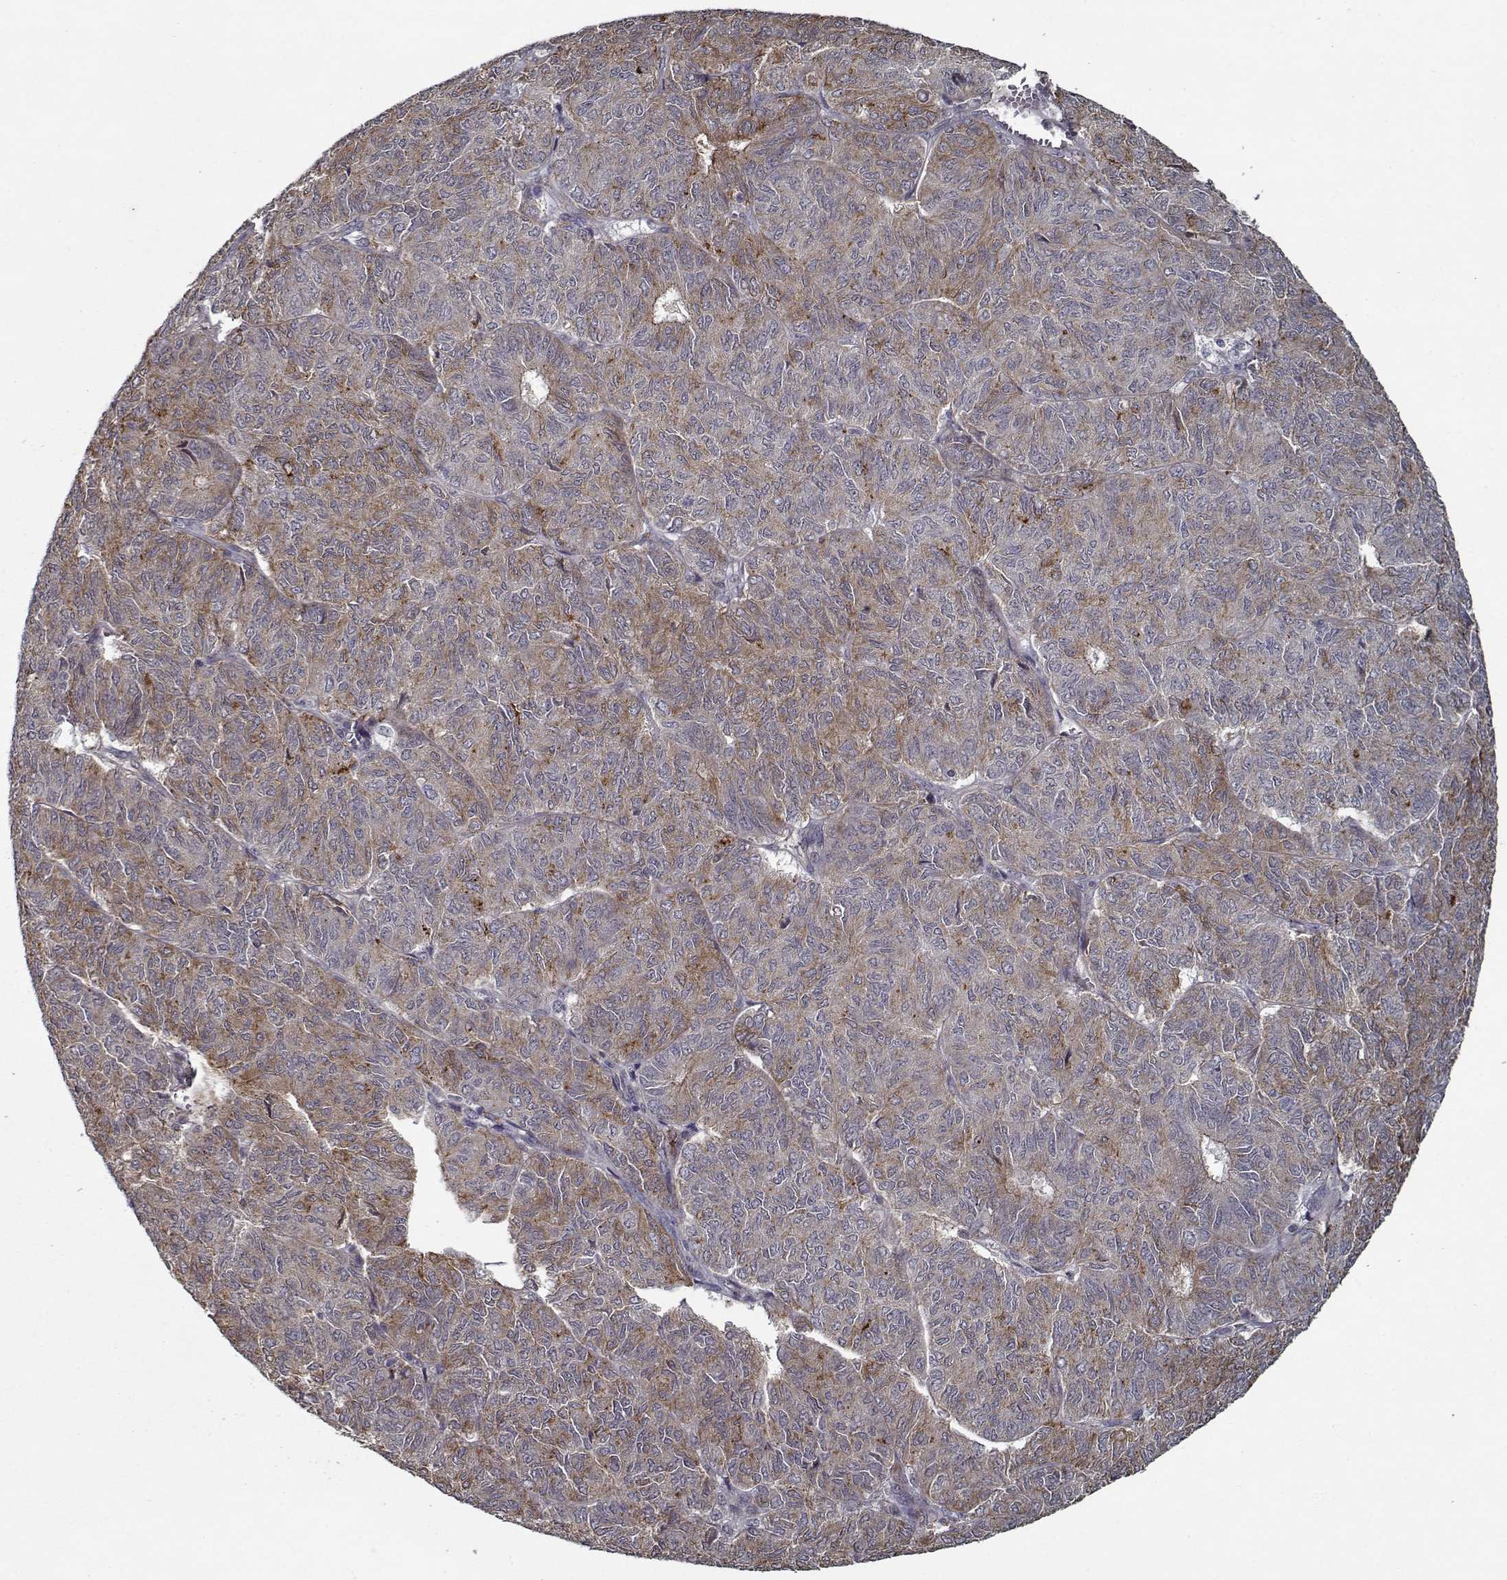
{"staining": {"intensity": "moderate", "quantity": "25%-75%", "location": "cytoplasmic/membranous"}, "tissue": "ovarian cancer", "cell_type": "Tumor cells", "image_type": "cancer", "snomed": [{"axis": "morphology", "description": "Carcinoma, endometroid"}, {"axis": "topography", "description": "Ovary"}], "caption": "This histopathology image demonstrates ovarian cancer (endometroid carcinoma) stained with immunohistochemistry to label a protein in brown. The cytoplasmic/membranous of tumor cells show moderate positivity for the protein. Nuclei are counter-stained blue.", "gene": "NLK", "patient": {"sex": "female", "age": 80}}